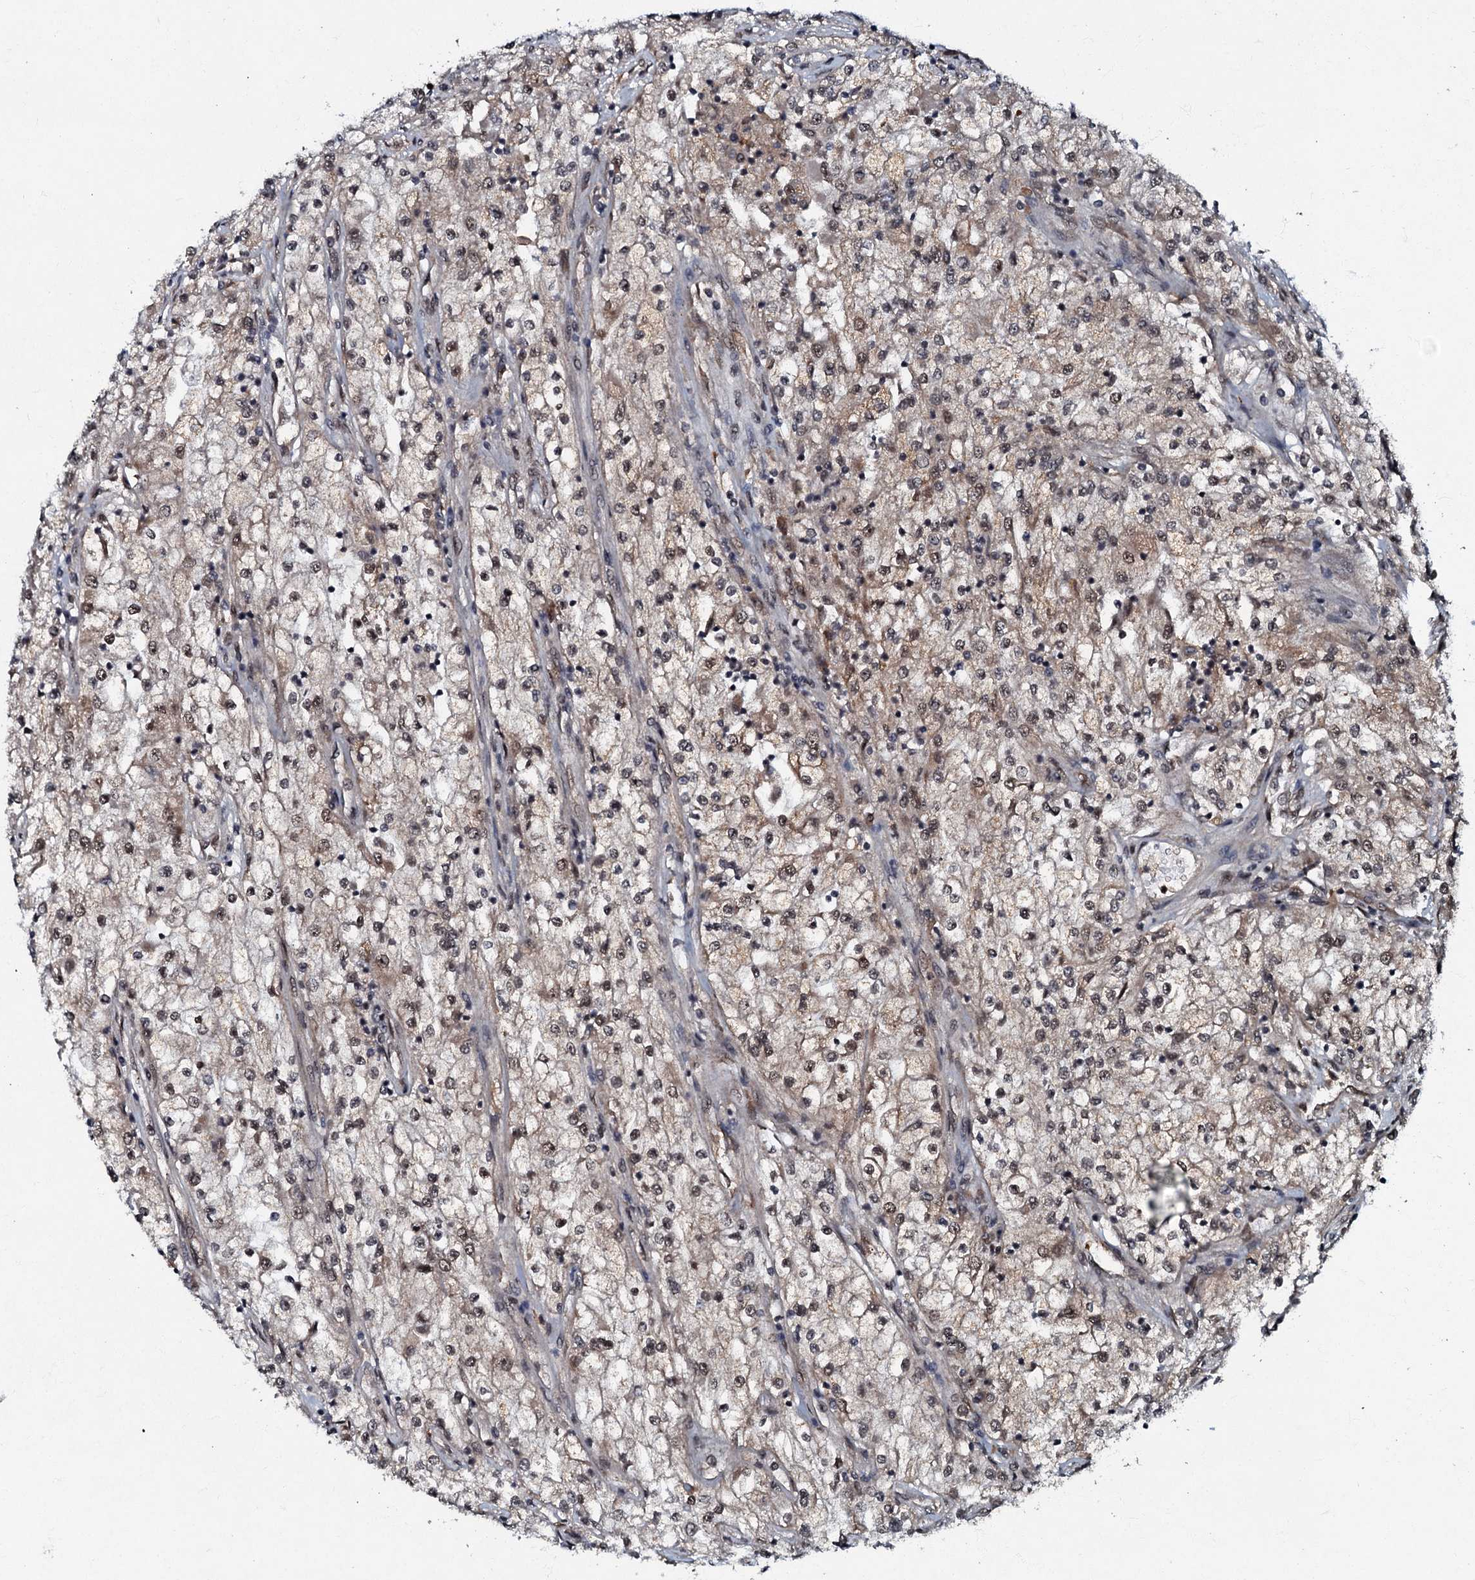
{"staining": {"intensity": "moderate", "quantity": ">75%", "location": "cytoplasmic/membranous,nuclear"}, "tissue": "renal cancer", "cell_type": "Tumor cells", "image_type": "cancer", "snomed": [{"axis": "morphology", "description": "Adenocarcinoma, NOS"}, {"axis": "topography", "description": "Kidney"}], "caption": "A photomicrograph of adenocarcinoma (renal) stained for a protein shows moderate cytoplasmic/membranous and nuclear brown staining in tumor cells. (DAB (3,3'-diaminobenzidine) IHC with brightfield microscopy, high magnification).", "gene": "C18orf32", "patient": {"sex": "female", "age": 52}}